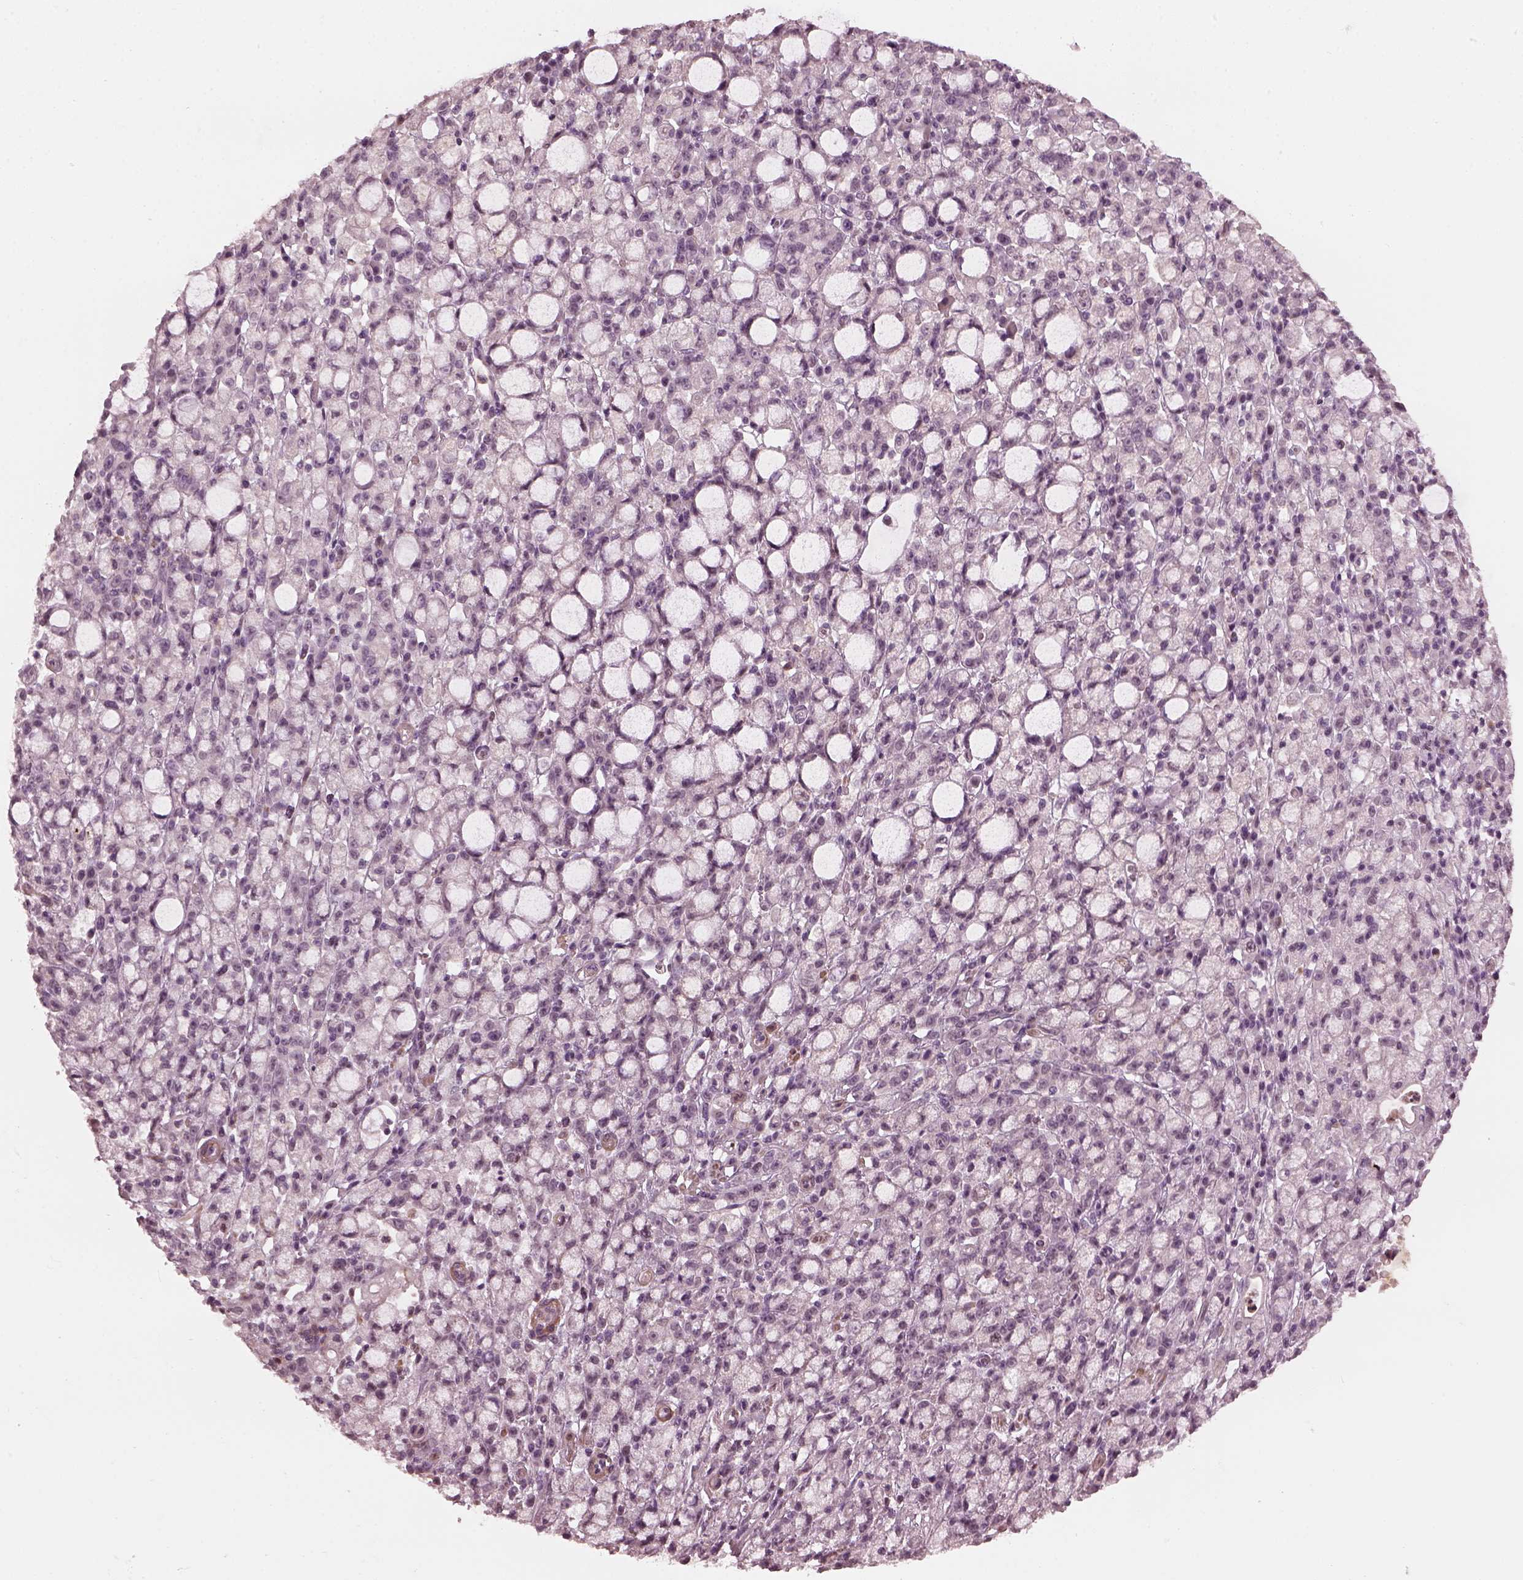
{"staining": {"intensity": "negative", "quantity": "none", "location": "none"}, "tissue": "stomach cancer", "cell_type": "Tumor cells", "image_type": "cancer", "snomed": [{"axis": "morphology", "description": "Adenocarcinoma, NOS"}, {"axis": "topography", "description": "Stomach"}], "caption": "A high-resolution image shows immunohistochemistry (IHC) staining of stomach cancer, which demonstrates no significant positivity in tumor cells.", "gene": "CCDC170", "patient": {"sex": "male", "age": 58}}